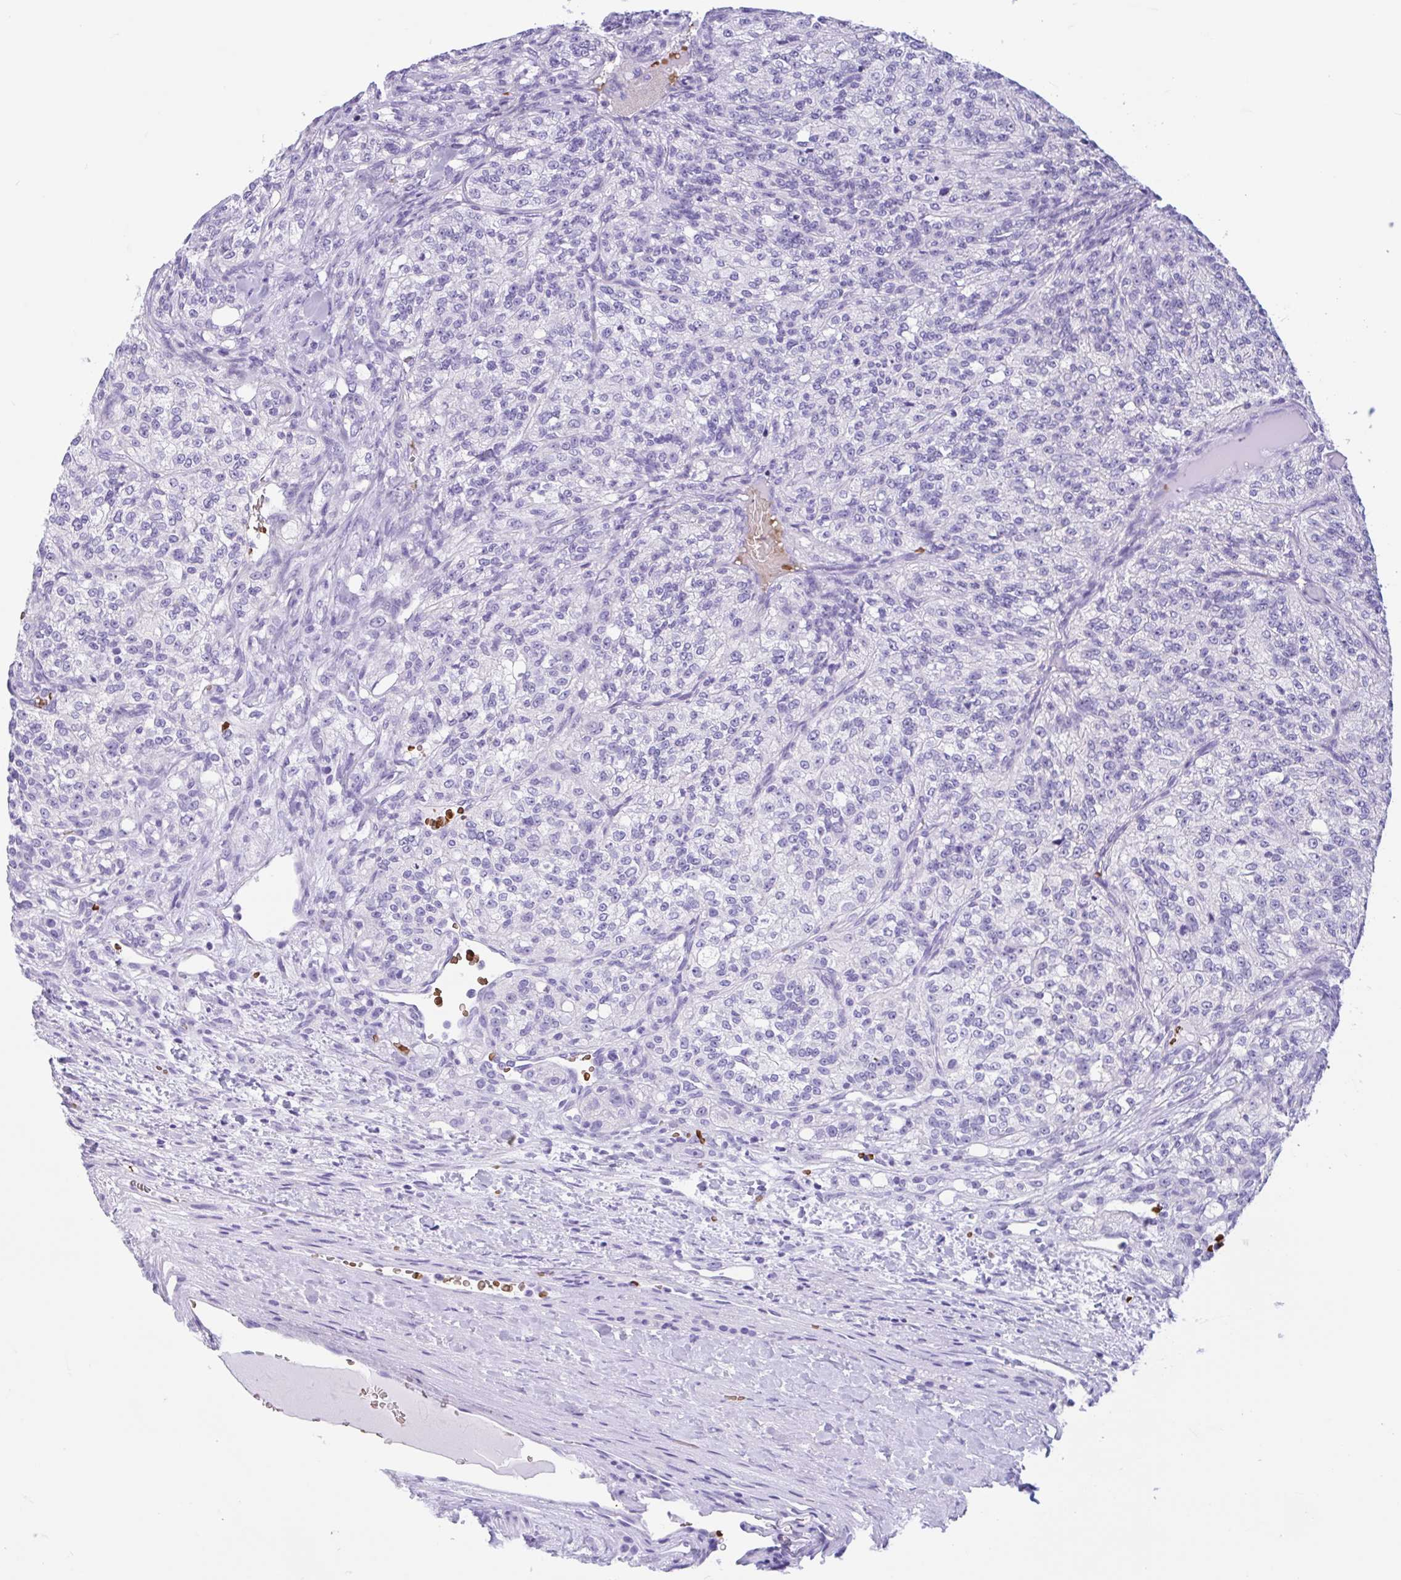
{"staining": {"intensity": "negative", "quantity": "none", "location": "none"}, "tissue": "renal cancer", "cell_type": "Tumor cells", "image_type": "cancer", "snomed": [{"axis": "morphology", "description": "Adenocarcinoma, NOS"}, {"axis": "topography", "description": "Kidney"}], "caption": "Renal adenocarcinoma stained for a protein using immunohistochemistry (IHC) exhibits no positivity tumor cells.", "gene": "TMEM79", "patient": {"sex": "female", "age": 63}}